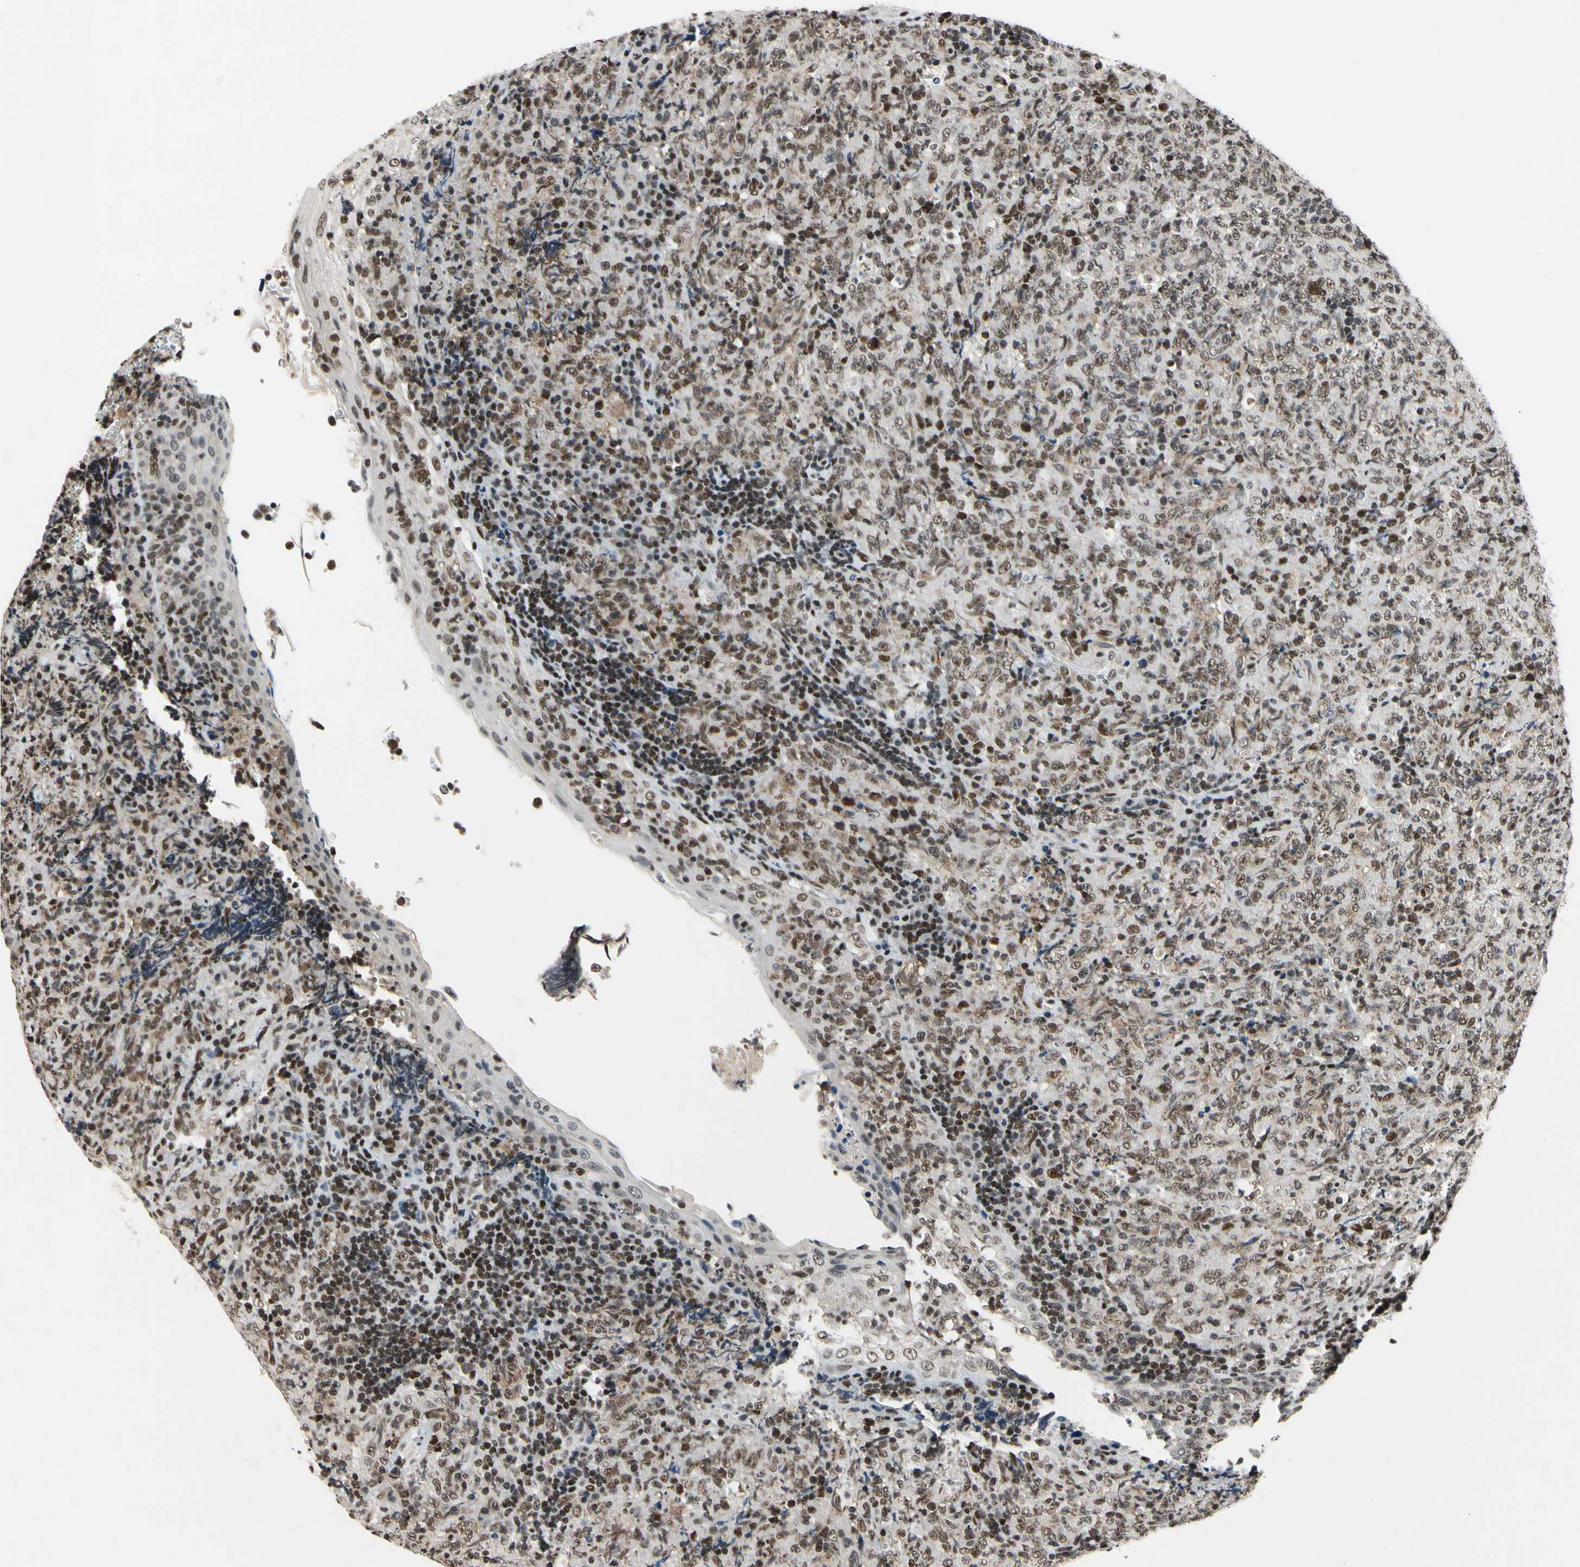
{"staining": {"intensity": "strong", "quantity": ">75%", "location": "nuclear"}, "tissue": "lymphoma", "cell_type": "Tumor cells", "image_type": "cancer", "snomed": [{"axis": "morphology", "description": "Malignant lymphoma, non-Hodgkin's type, High grade"}, {"axis": "topography", "description": "Tonsil"}], "caption": "Tumor cells show high levels of strong nuclear staining in approximately >75% of cells in malignant lymphoma, non-Hodgkin's type (high-grade).", "gene": "RECQL", "patient": {"sex": "female", "age": 36}}